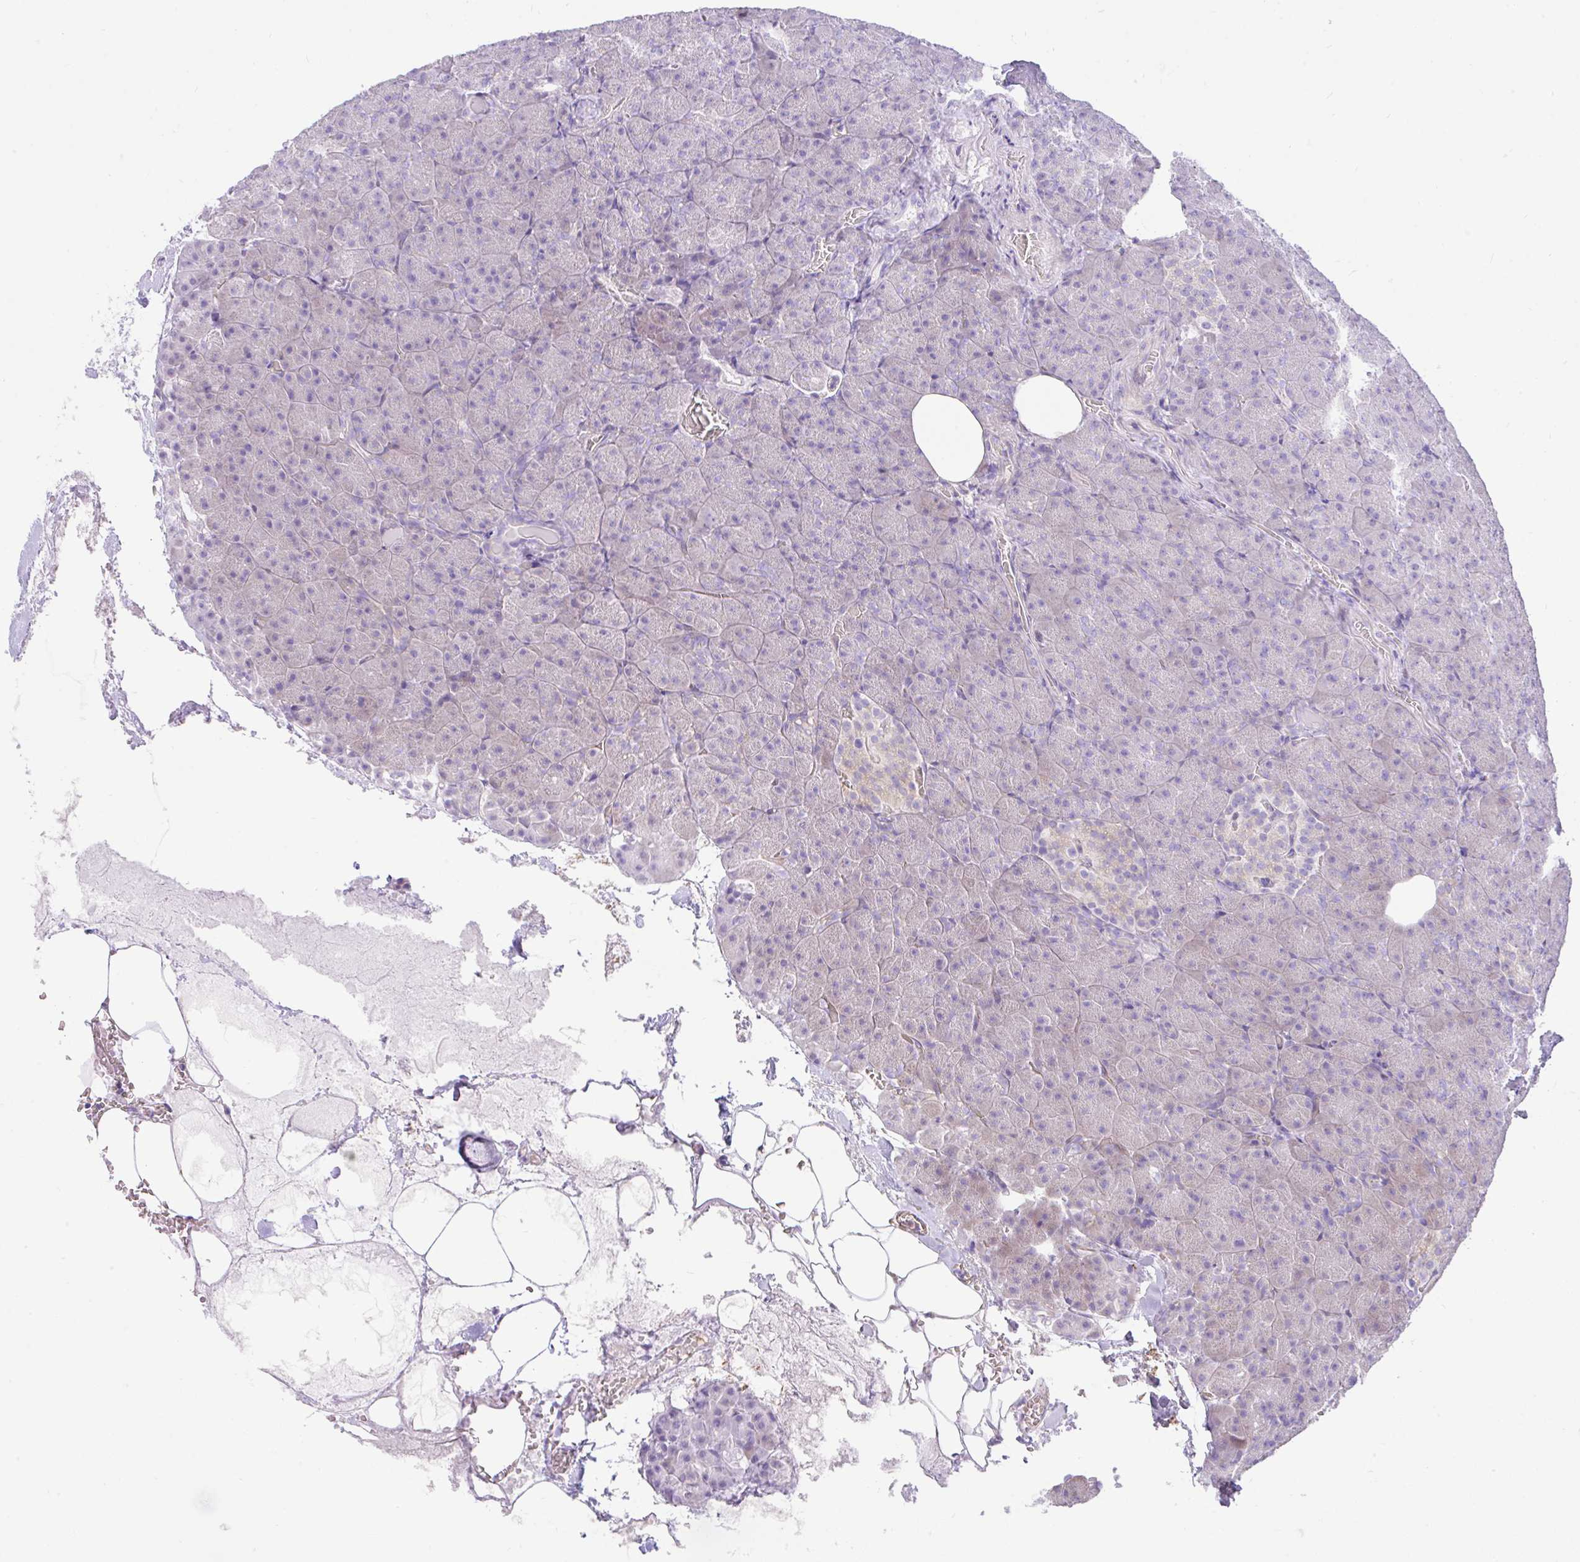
{"staining": {"intensity": "negative", "quantity": "none", "location": "none"}, "tissue": "pancreas", "cell_type": "Exocrine glandular cells", "image_type": "normal", "snomed": [{"axis": "morphology", "description": "Normal tissue, NOS"}, {"axis": "topography", "description": "Pancreas"}], "caption": "High magnification brightfield microscopy of benign pancreas stained with DAB (brown) and counterstained with hematoxylin (blue): exocrine glandular cells show no significant positivity.", "gene": "EEF1A1", "patient": {"sex": "female", "age": 74}}